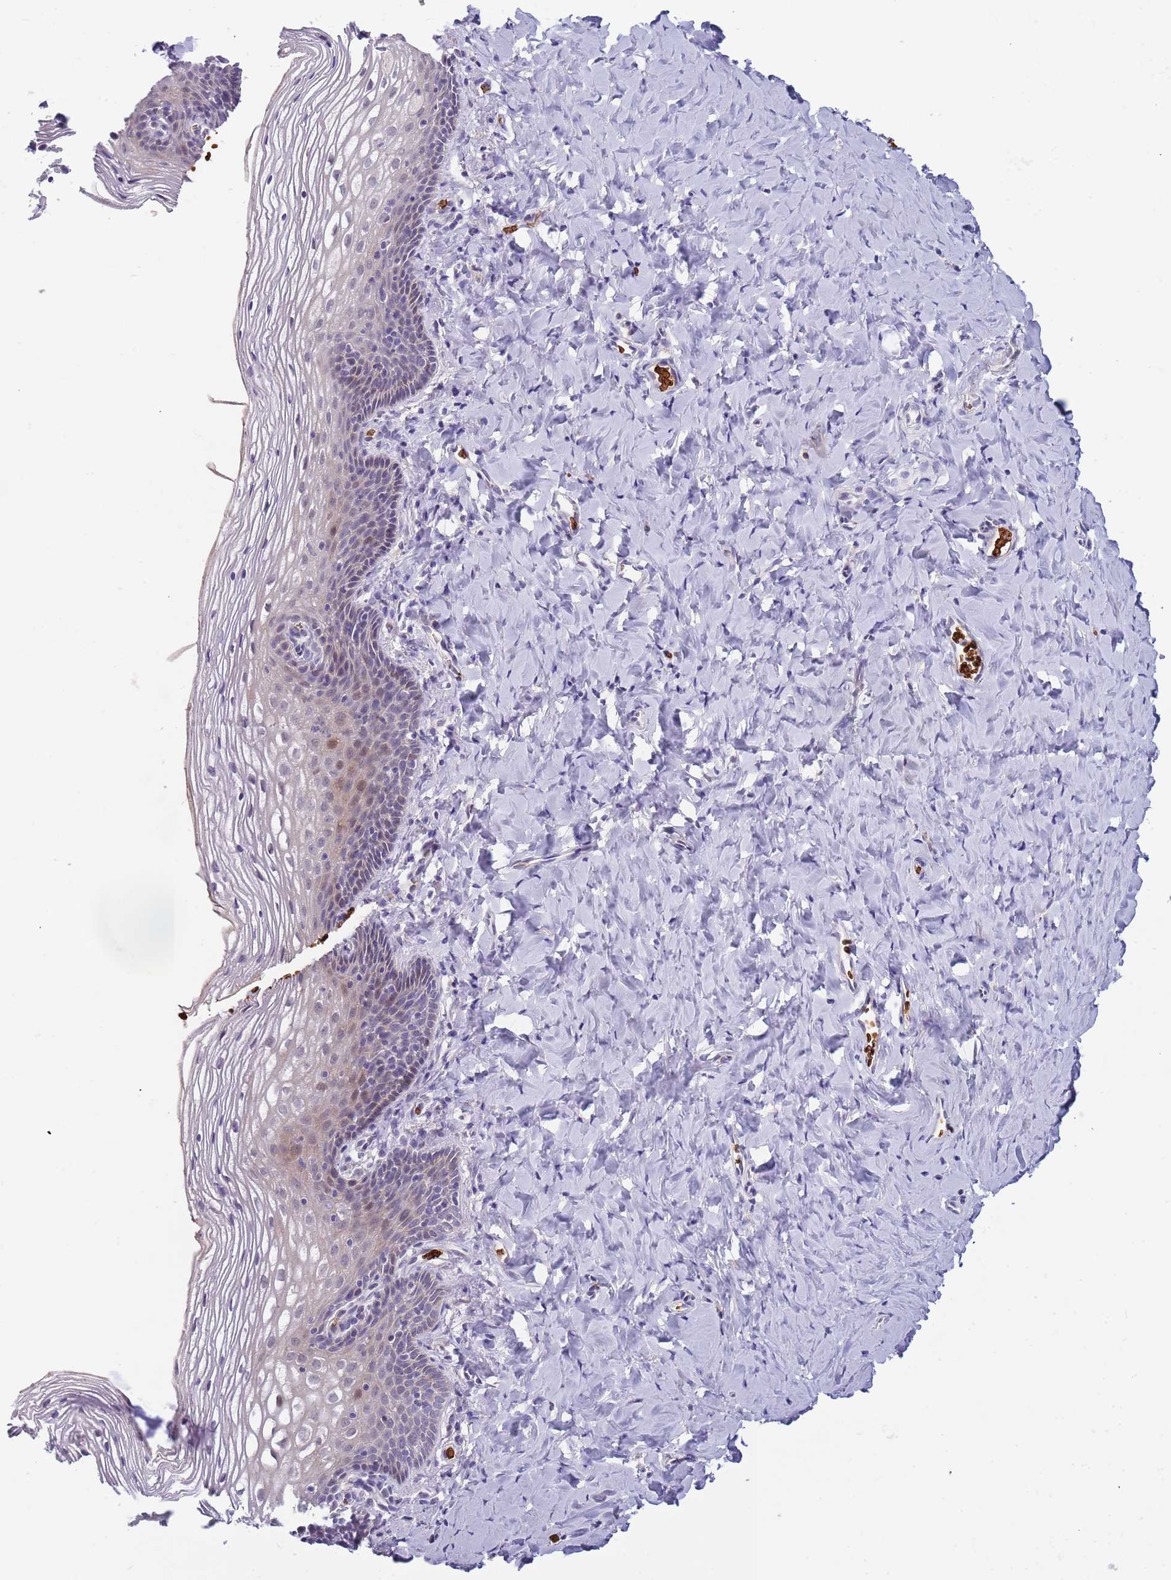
{"staining": {"intensity": "moderate", "quantity": "<25%", "location": "nuclear"}, "tissue": "vagina", "cell_type": "Squamous epithelial cells", "image_type": "normal", "snomed": [{"axis": "morphology", "description": "Normal tissue, NOS"}, {"axis": "topography", "description": "Vagina"}], "caption": "Moderate nuclear protein positivity is identified in approximately <25% of squamous epithelial cells in vagina. (brown staining indicates protein expression, while blue staining denotes nuclei).", "gene": "LYPD6B", "patient": {"sex": "female", "age": 60}}